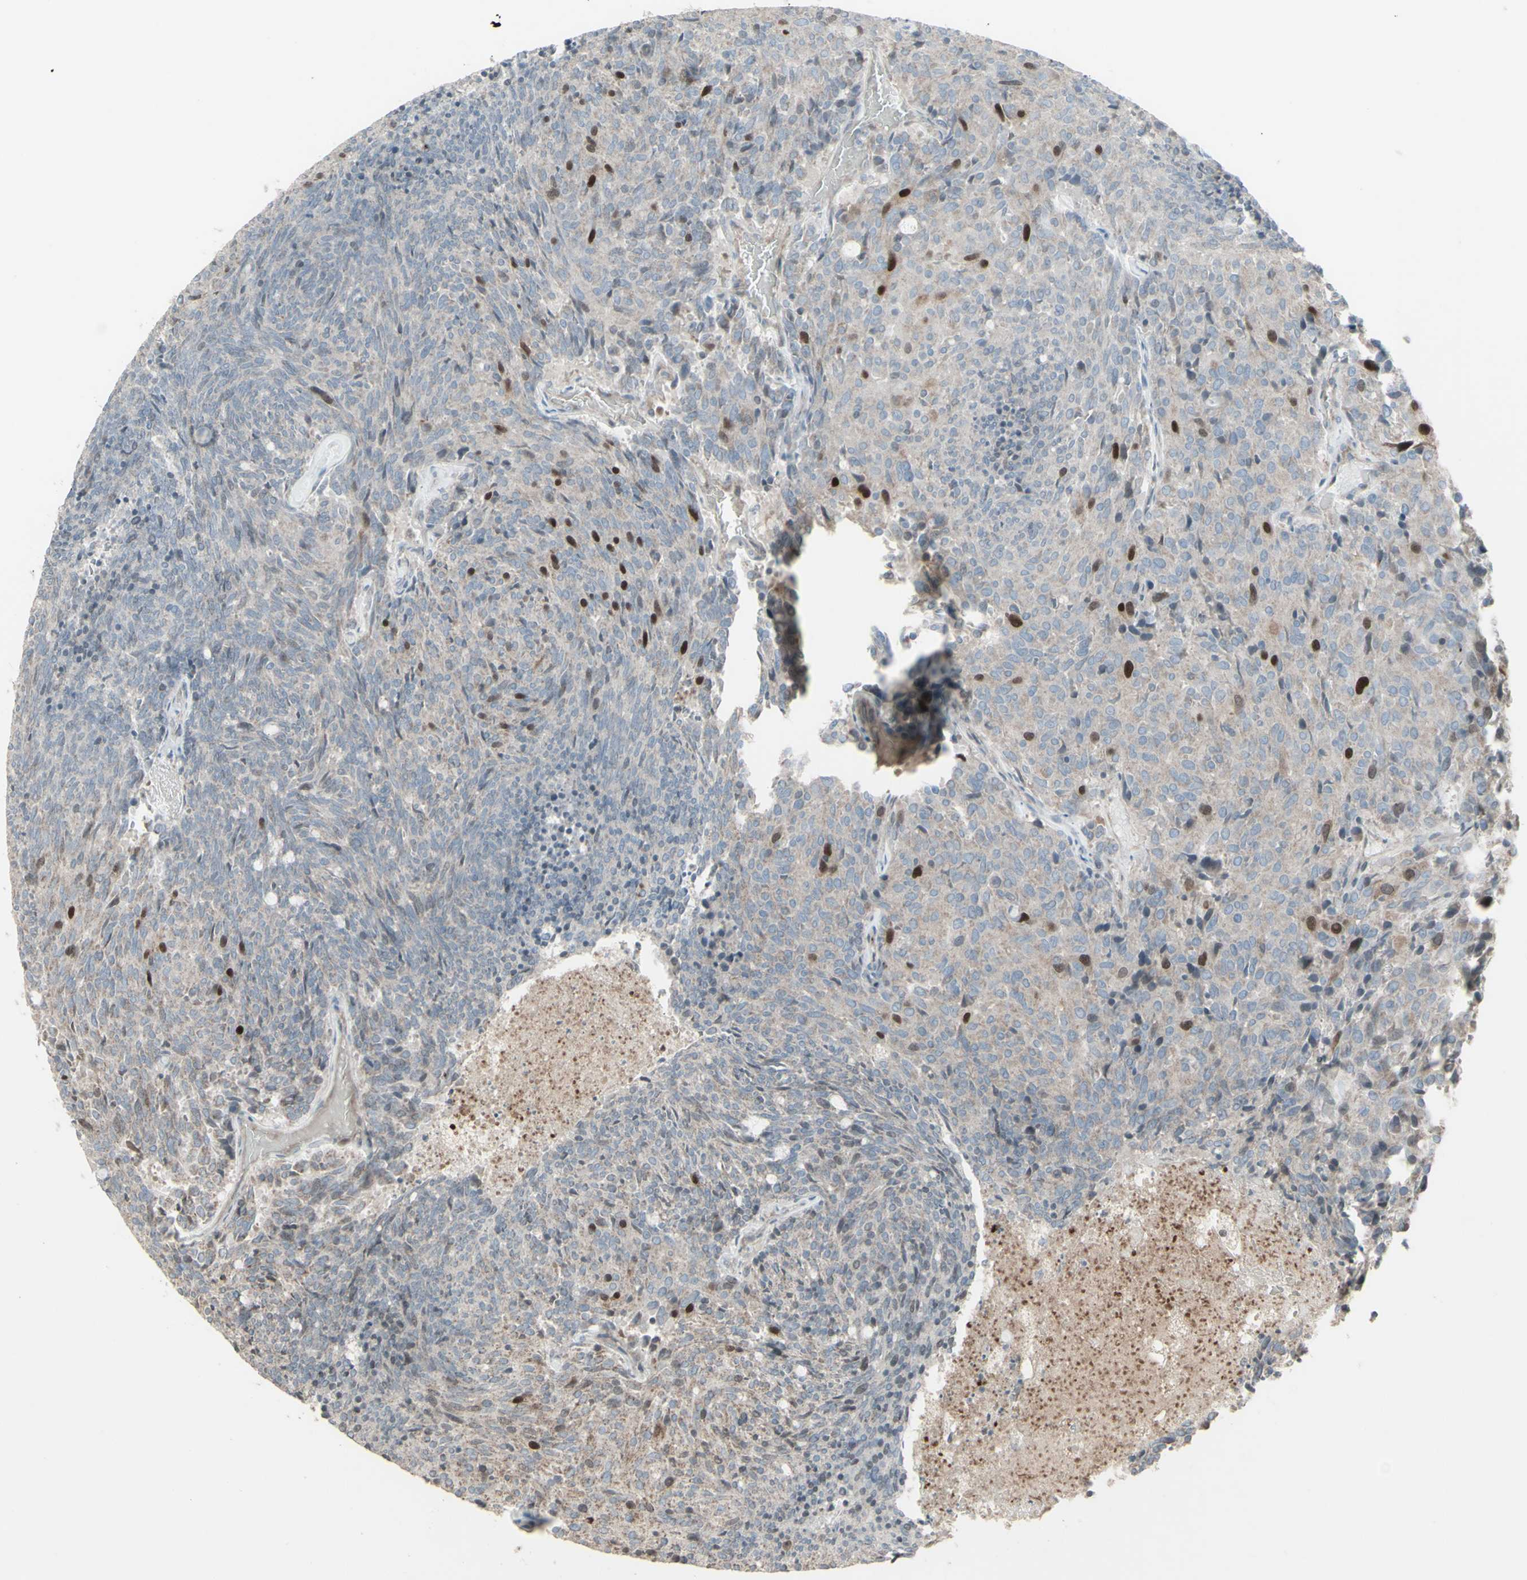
{"staining": {"intensity": "strong", "quantity": "<25%", "location": "nuclear"}, "tissue": "carcinoid", "cell_type": "Tumor cells", "image_type": "cancer", "snomed": [{"axis": "morphology", "description": "Carcinoid, malignant, NOS"}, {"axis": "topography", "description": "Pancreas"}], "caption": "Strong nuclear staining is identified in about <25% of tumor cells in carcinoid.", "gene": "GMNN", "patient": {"sex": "female", "age": 54}}